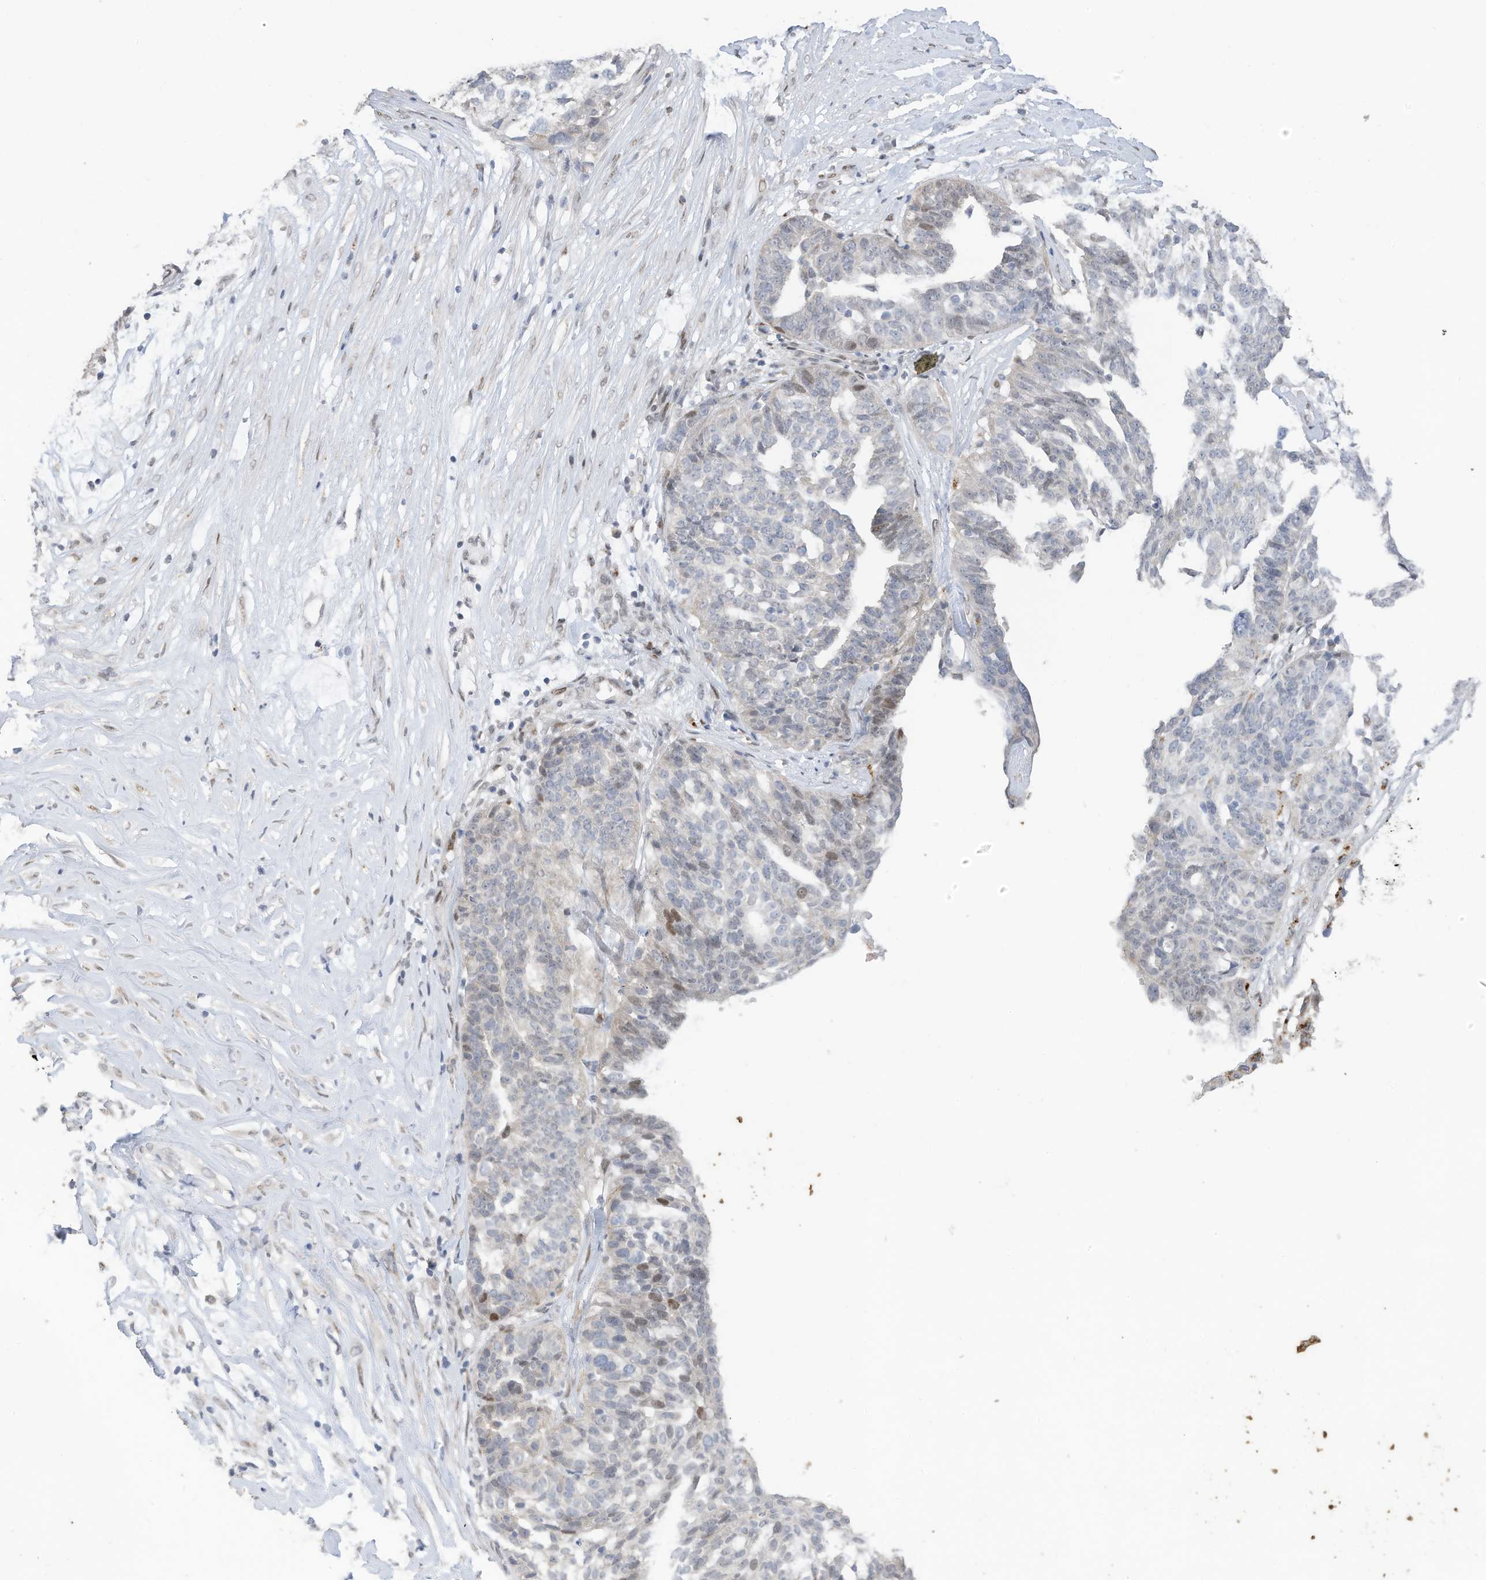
{"staining": {"intensity": "moderate", "quantity": "<25%", "location": "nuclear"}, "tissue": "ovarian cancer", "cell_type": "Tumor cells", "image_type": "cancer", "snomed": [{"axis": "morphology", "description": "Cystadenocarcinoma, serous, NOS"}, {"axis": "topography", "description": "Ovary"}], "caption": "Immunohistochemistry (IHC) image of neoplastic tissue: human ovarian cancer (serous cystadenocarcinoma) stained using immunohistochemistry (IHC) demonstrates low levels of moderate protein expression localized specifically in the nuclear of tumor cells, appearing as a nuclear brown color.", "gene": "RABL3", "patient": {"sex": "female", "age": 59}}